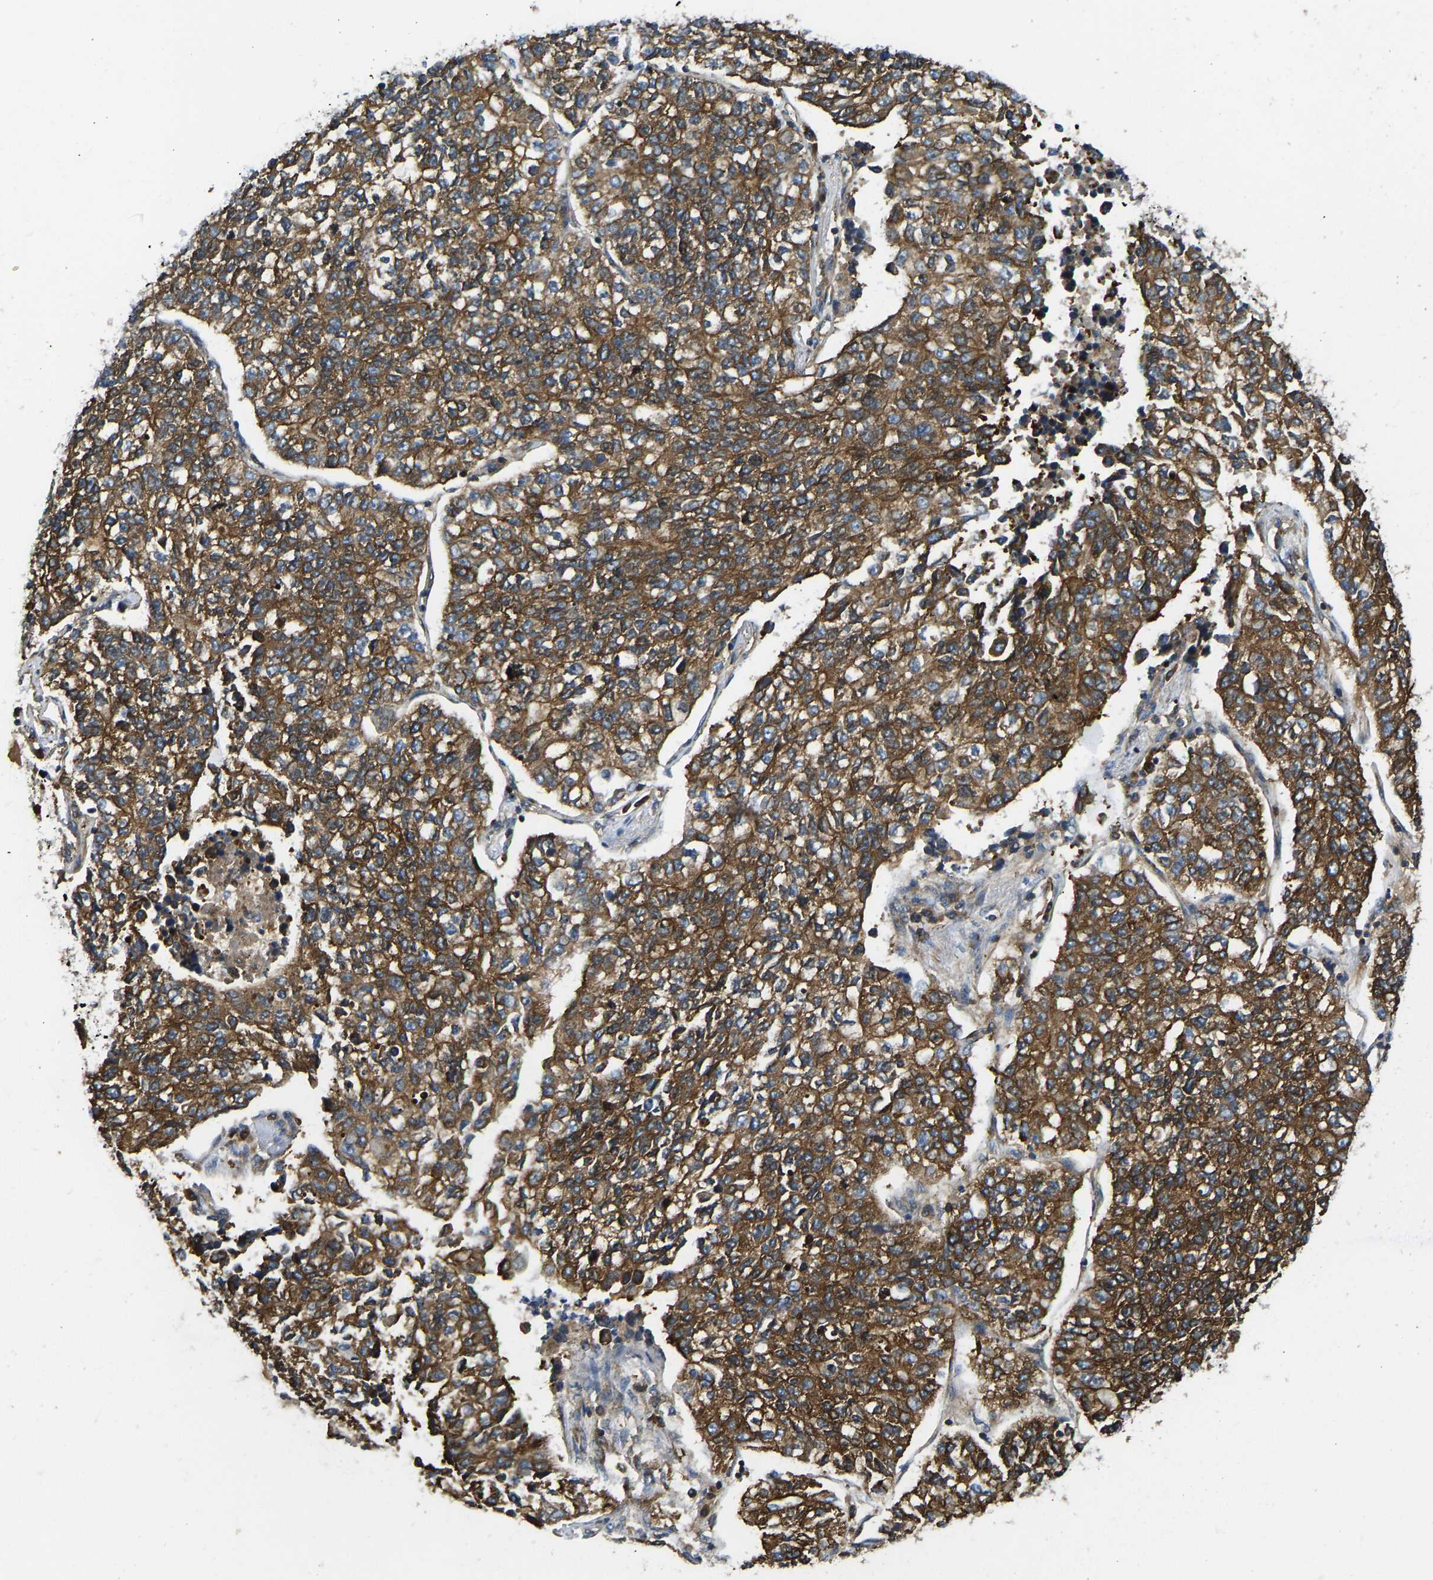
{"staining": {"intensity": "strong", "quantity": ">75%", "location": "cytoplasmic/membranous"}, "tissue": "lung cancer", "cell_type": "Tumor cells", "image_type": "cancer", "snomed": [{"axis": "morphology", "description": "Adenocarcinoma, NOS"}, {"axis": "topography", "description": "Lung"}], "caption": "High-magnification brightfield microscopy of lung adenocarcinoma stained with DAB (brown) and counterstained with hematoxylin (blue). tumor cells exhibit strong cytoplasmic/membranous positivity is appreciated in about>75% of cells.", "gene": "RASGRF2", "patient": {"sex": "male", "age": 49}}